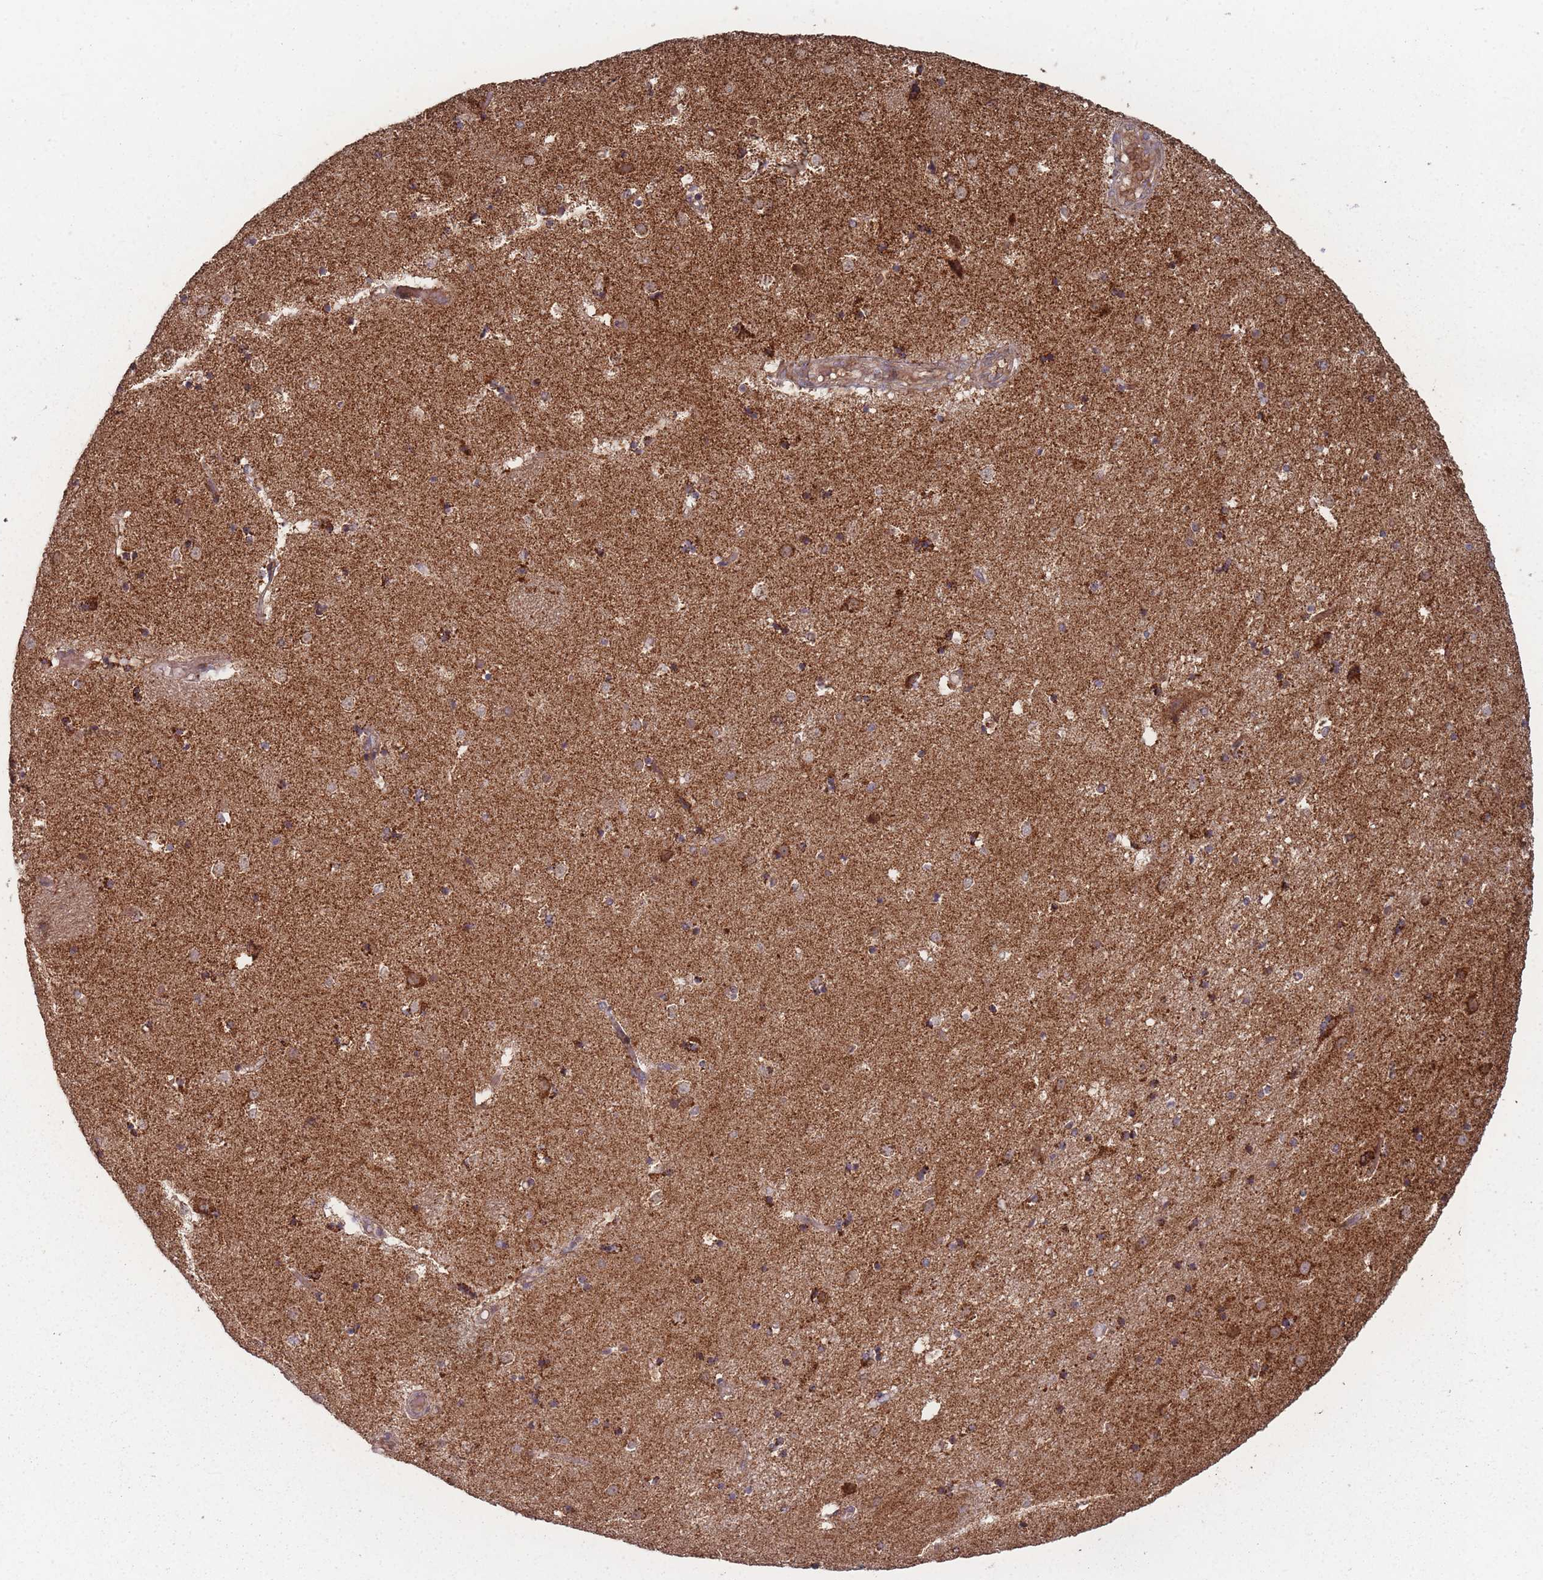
{"staining": {"intensity": "strong", "quantity": "<25%", "location": "cytoplasmic/membranous"}, "tissue": "caudate", "cell_type": "Glial cells", "image_type": "normal", "snomed": [{"axis": "morphology", "description": "Normal tissue, NOS"}, {"axis": "topography", "description": "Lateral ventricle wall"}], "caption": "Immunohistochemical staining of unremarkable human caudate shows medium levels of strong cytoplasmic/membranous expression in about <25% of glial cells.", "gene": "LYRM7", "patient": {"sex": "female", "age": 52}}